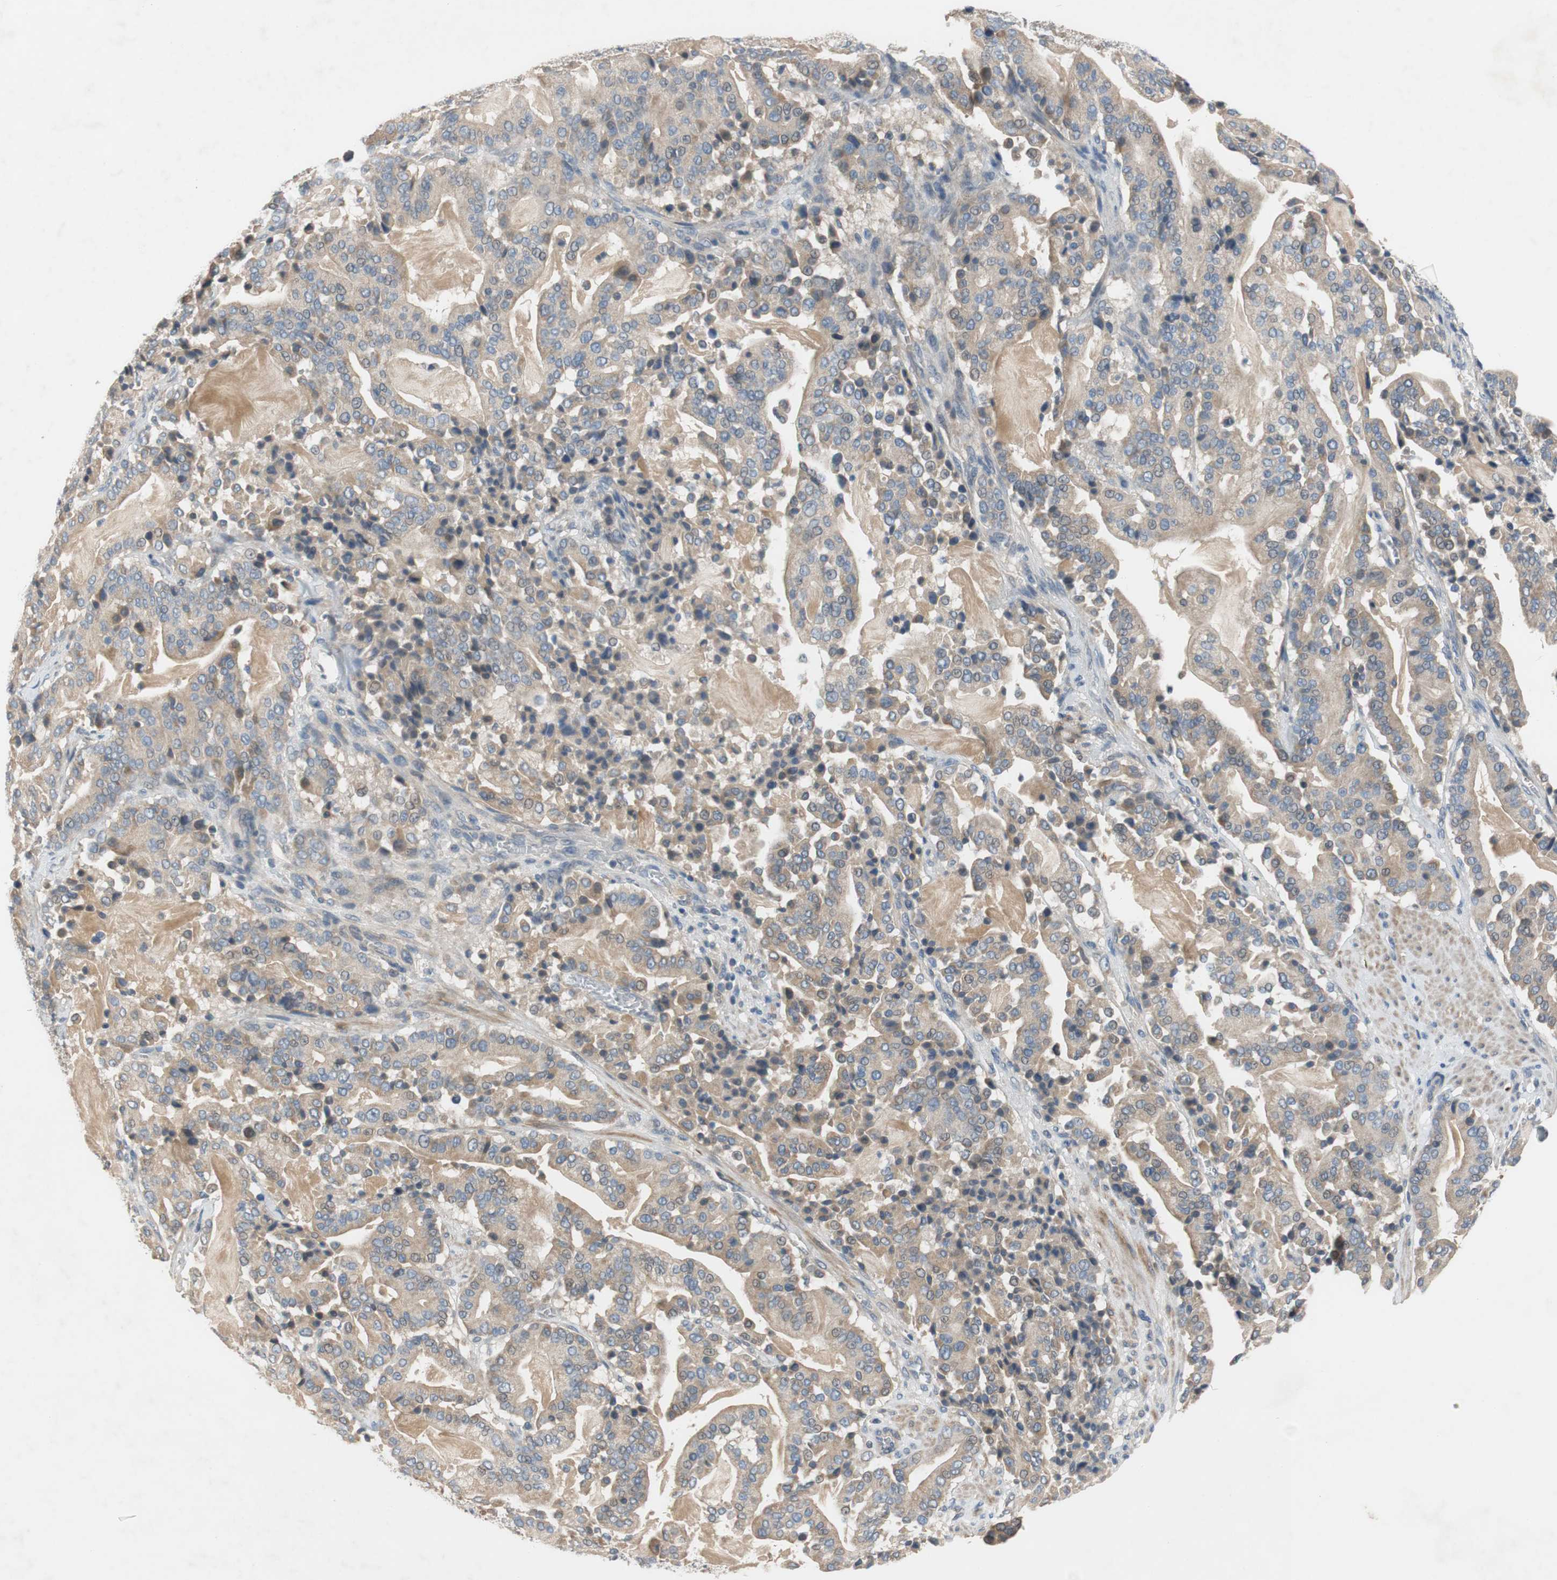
{"staining": {"intensity": "weak", "quantity": ">75%", "location": "cytoplasmic/membranous"}, "tissue": "pancreatic cancer", "cell_type": "Tumor cells", "image_type": "cancer", "snomed": [{"axis": "morphology", "description": "Adenocarcinoma, NOS"}, {"axis": "topography", "description": "Pancreas"}], "caption": "Brown immunohistochemical staining in pancreatic adenocarcinoma demonstrates weak cytoplasmic/membranous staining in about >75% of tumor cells.", "gene": "TACR3", "patient": {"sex": "male", "age": 63}}